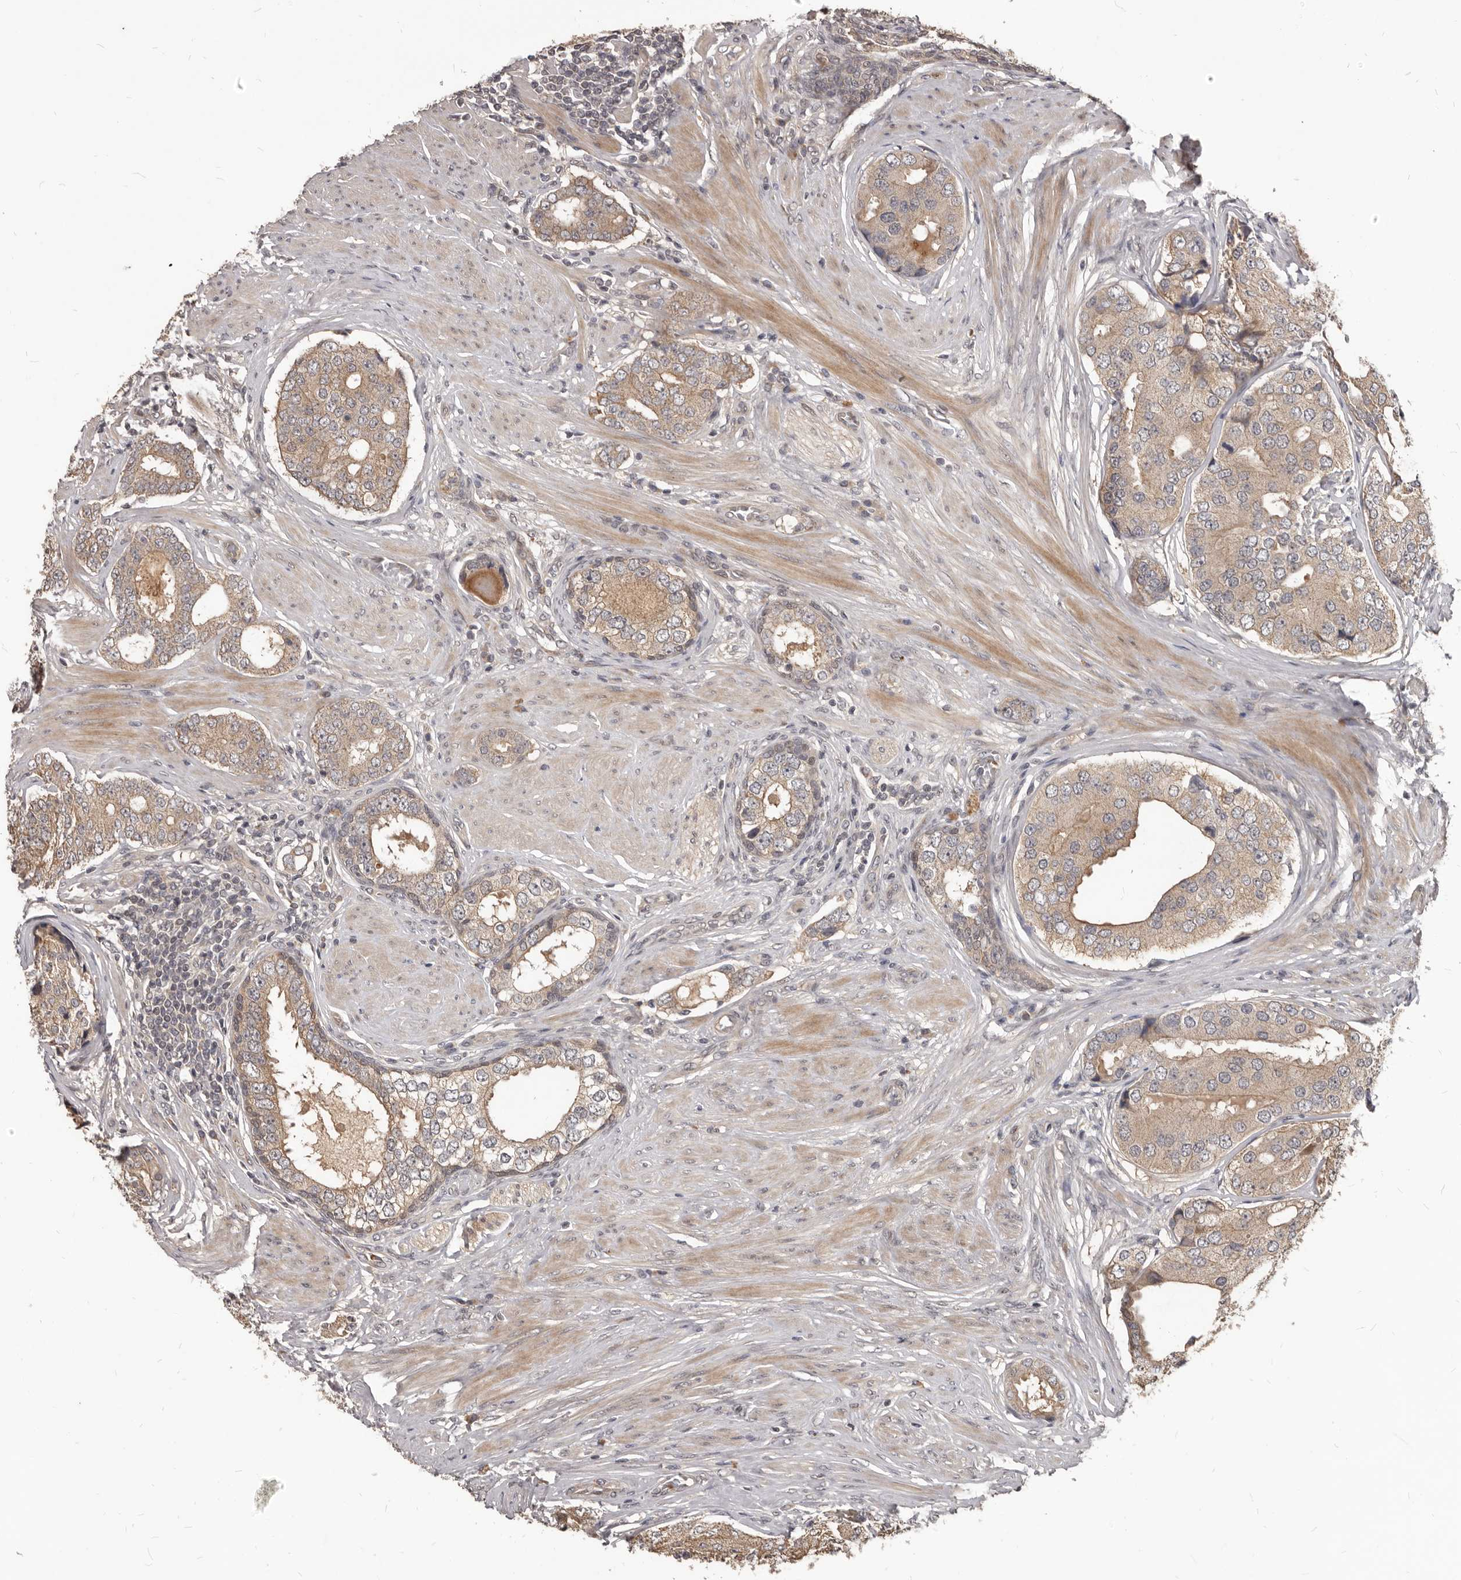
{"staining": {"intensity": "moderate", "quantity": "25%-75%", "location": "cytoplasmic/membranous"}, "tissue": "prostate cancer", "cell_type": "Tumor cells", "image_type": "cancer", "snomed": [{"axis": "morphology", "description": "Adenocarcinoma, High grade"}, {"axis": "topography", "description": "Prostate"}], "caption": "DAB immunohistochemical staining of high-grade adenocarcinoma (prostate) shows moderate cytoplasmic/membranous protein staining in about 25%-75% of tumor cells. Ihc stains the protein of interest in brown and the nuclei are stained blue.", "gene": "GABPB2", "patient": {"sex": "male", "age": 56}}